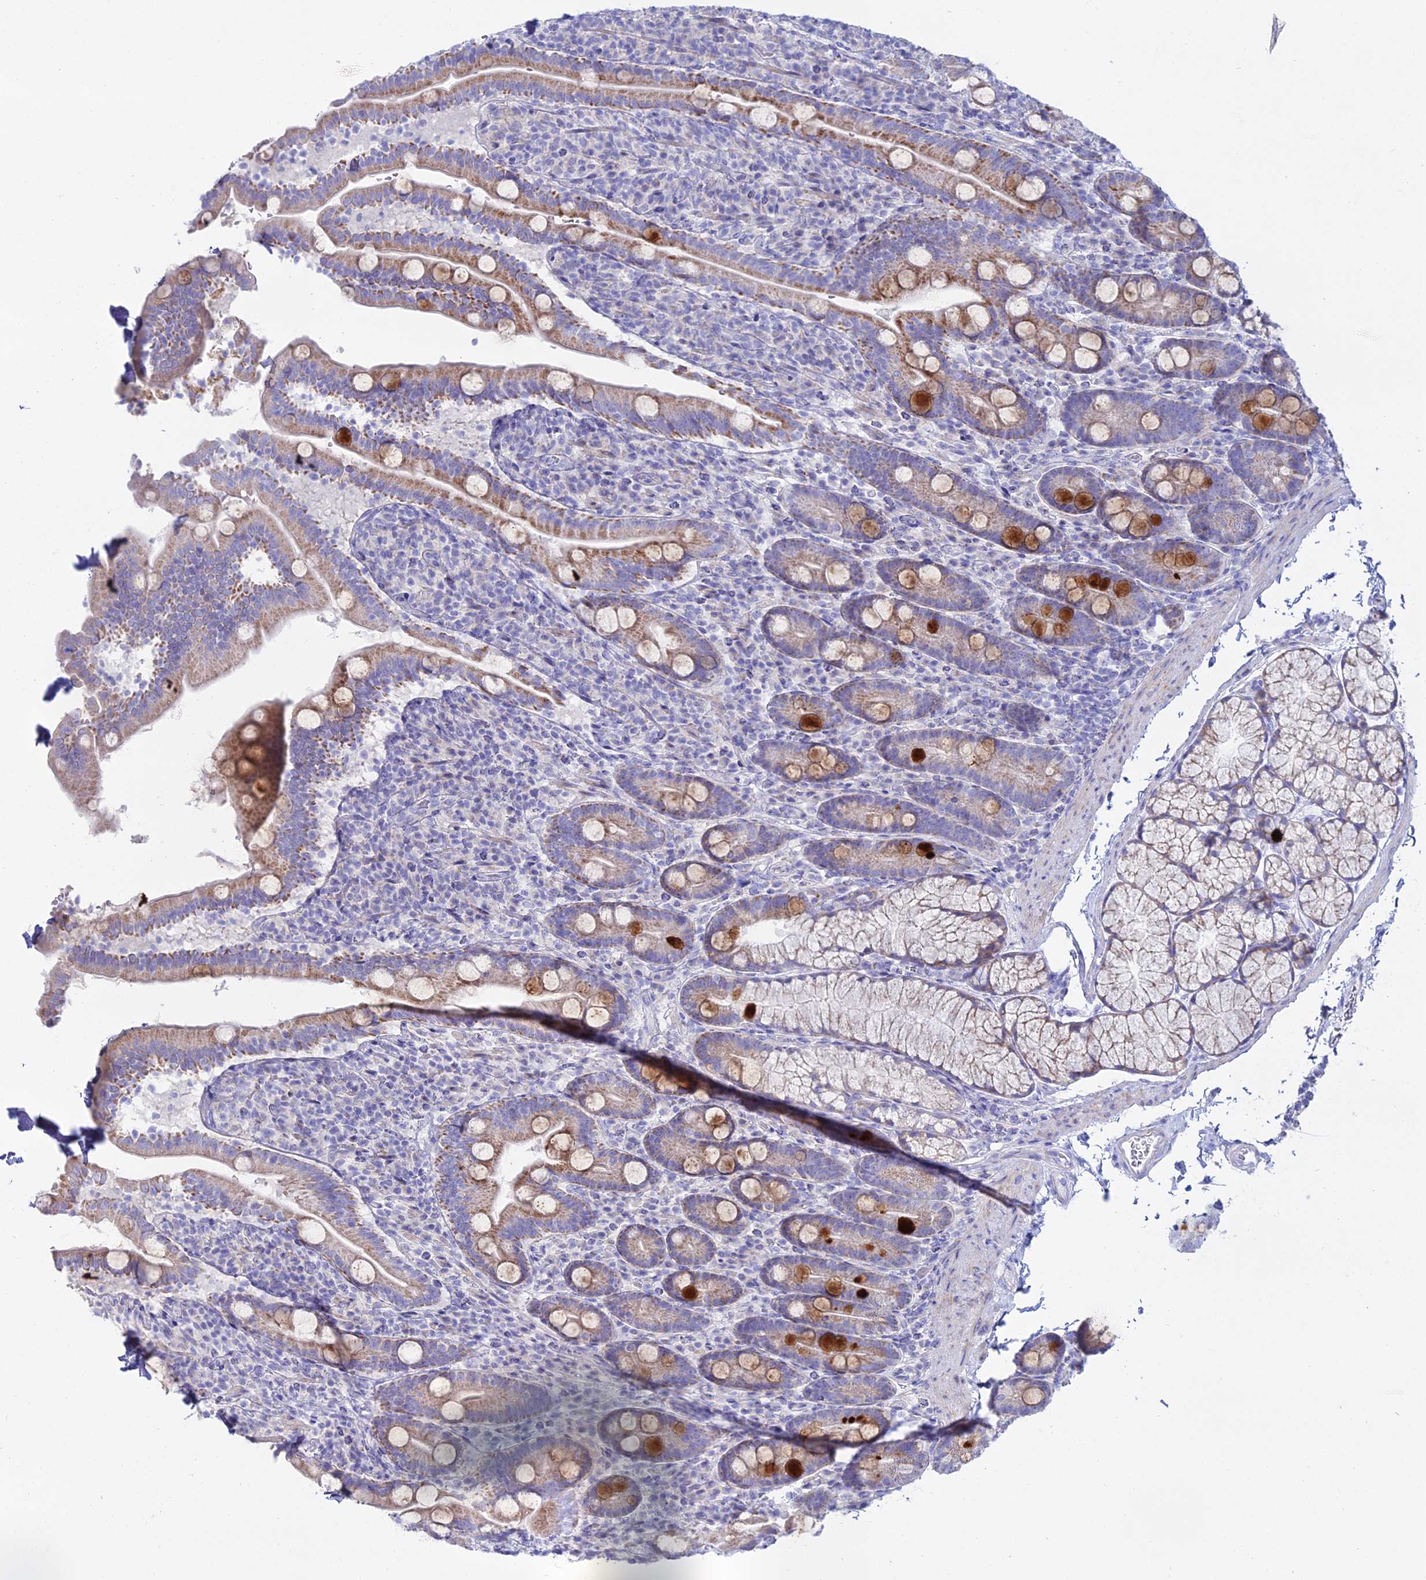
{"staining": {"intensity": "moderate", "quantity": "25%-75%", "location": "cytoplasmic/membranous"}, "tissue": "duodenum", "cell_type": "Glandular cells", "image_type": "normal", "snomed": [{"axis": "morphology", "description": "Normal tissue, NOS"}, {"axis": "topography", "description": "Duodenum"}], "caption": "Moderate cytoplasmic/membranous expression for a protein is identified in approximately 25%-75% of glandular cells of normal duodenum using immunohistochemistry (IHC).", "gene": "DHX34", "patient": {"sex": "male", "age": 35}}